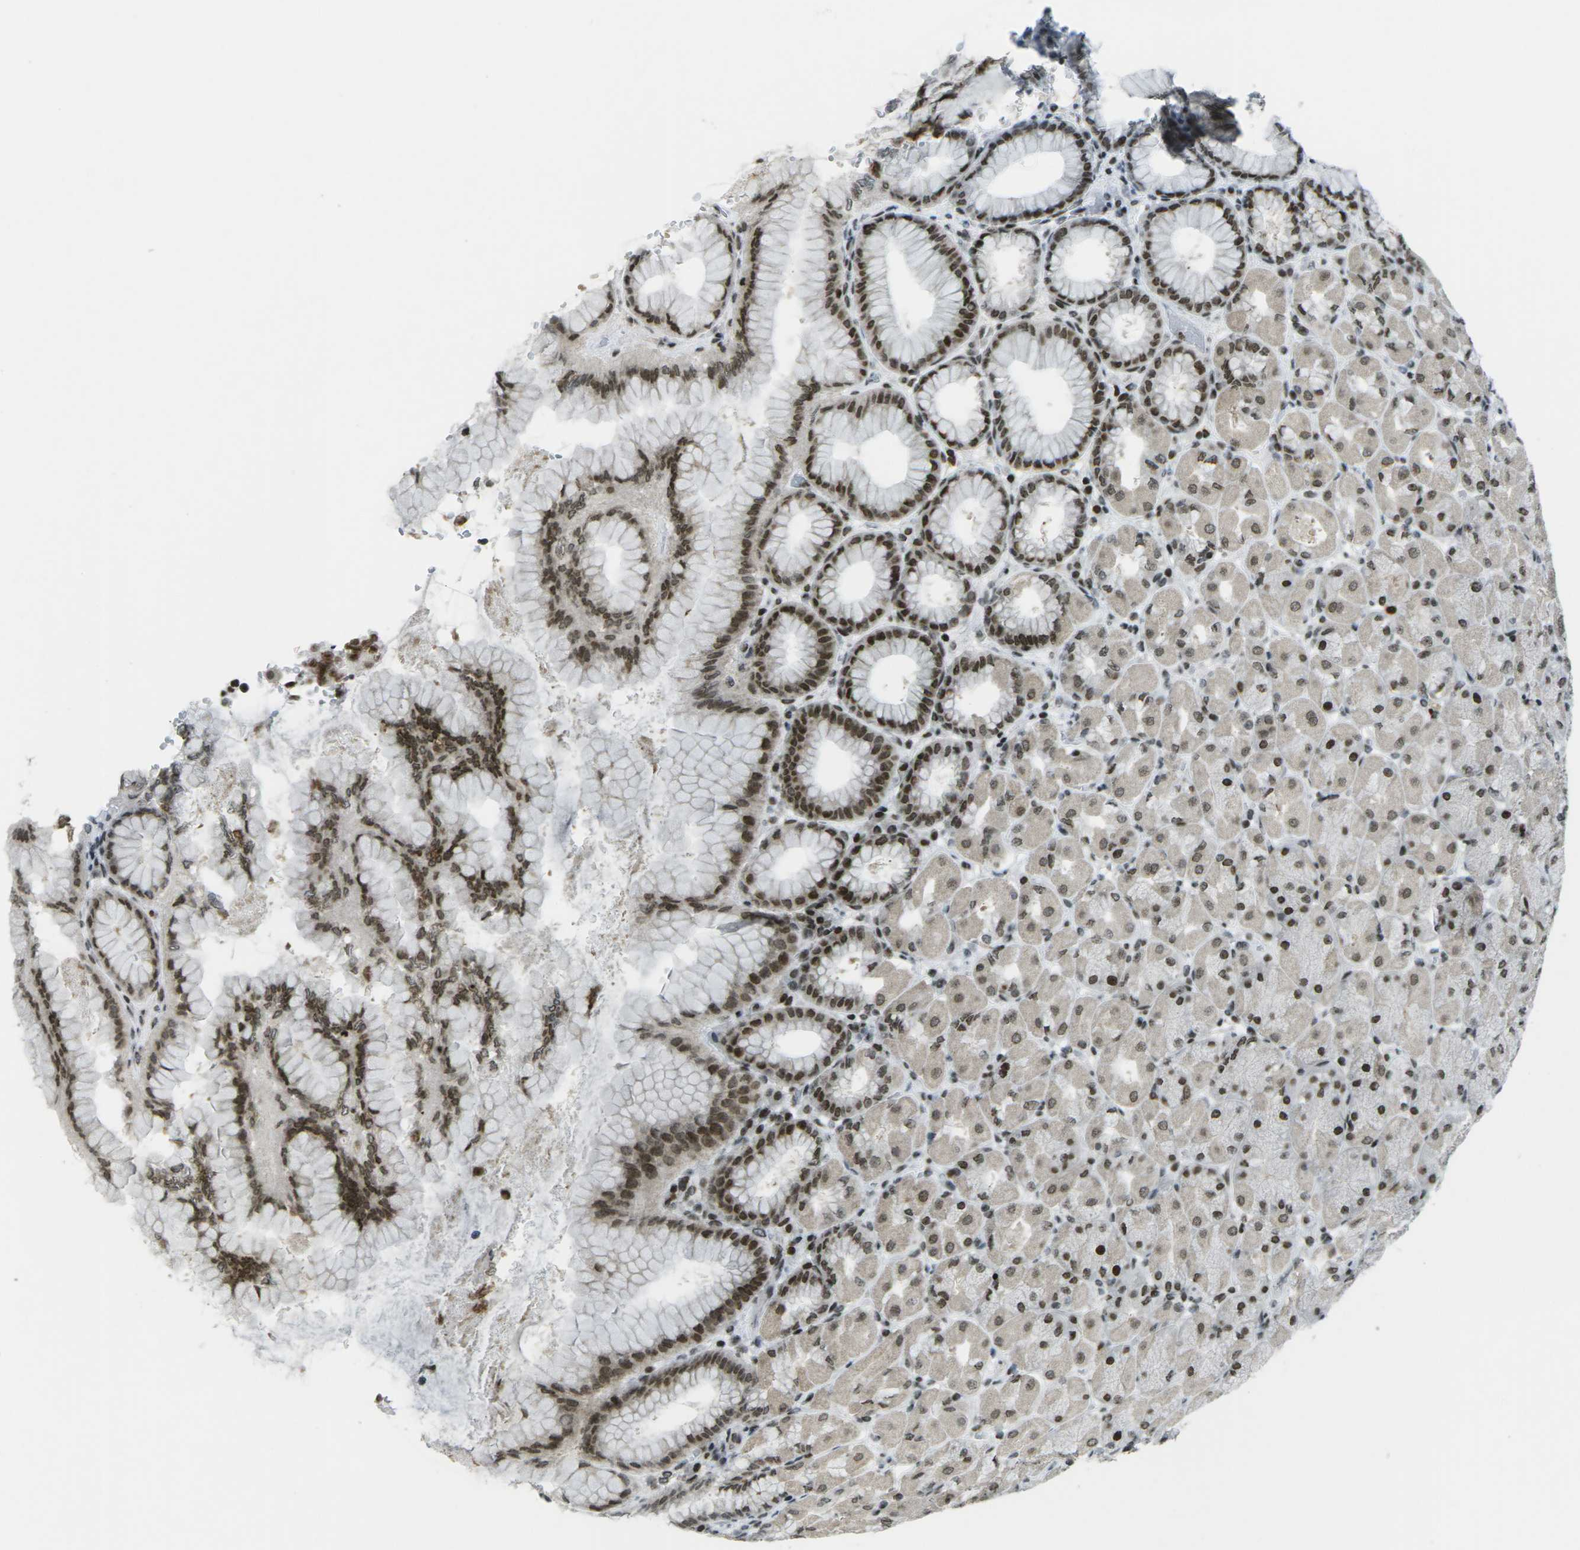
{"staining": {"intensity": "strong", "quantity": ">75%", "location": "nuclear"}, "tissue": "stomach", "cell_type": "Glandular cells", "image_type": "normal", "snomed": [{"axis": "morphology", "description": "Normal tissue, NOS"}, {"axis": "topography", "description": "Stomach, upper"}], "caption": "Immunohistochemical staining of normal human stomach shows high levels of strong nuclear staining in about >75% of glandular cells.", "gene": "EME1", "patient": {"sex": "female", "age": 56}}